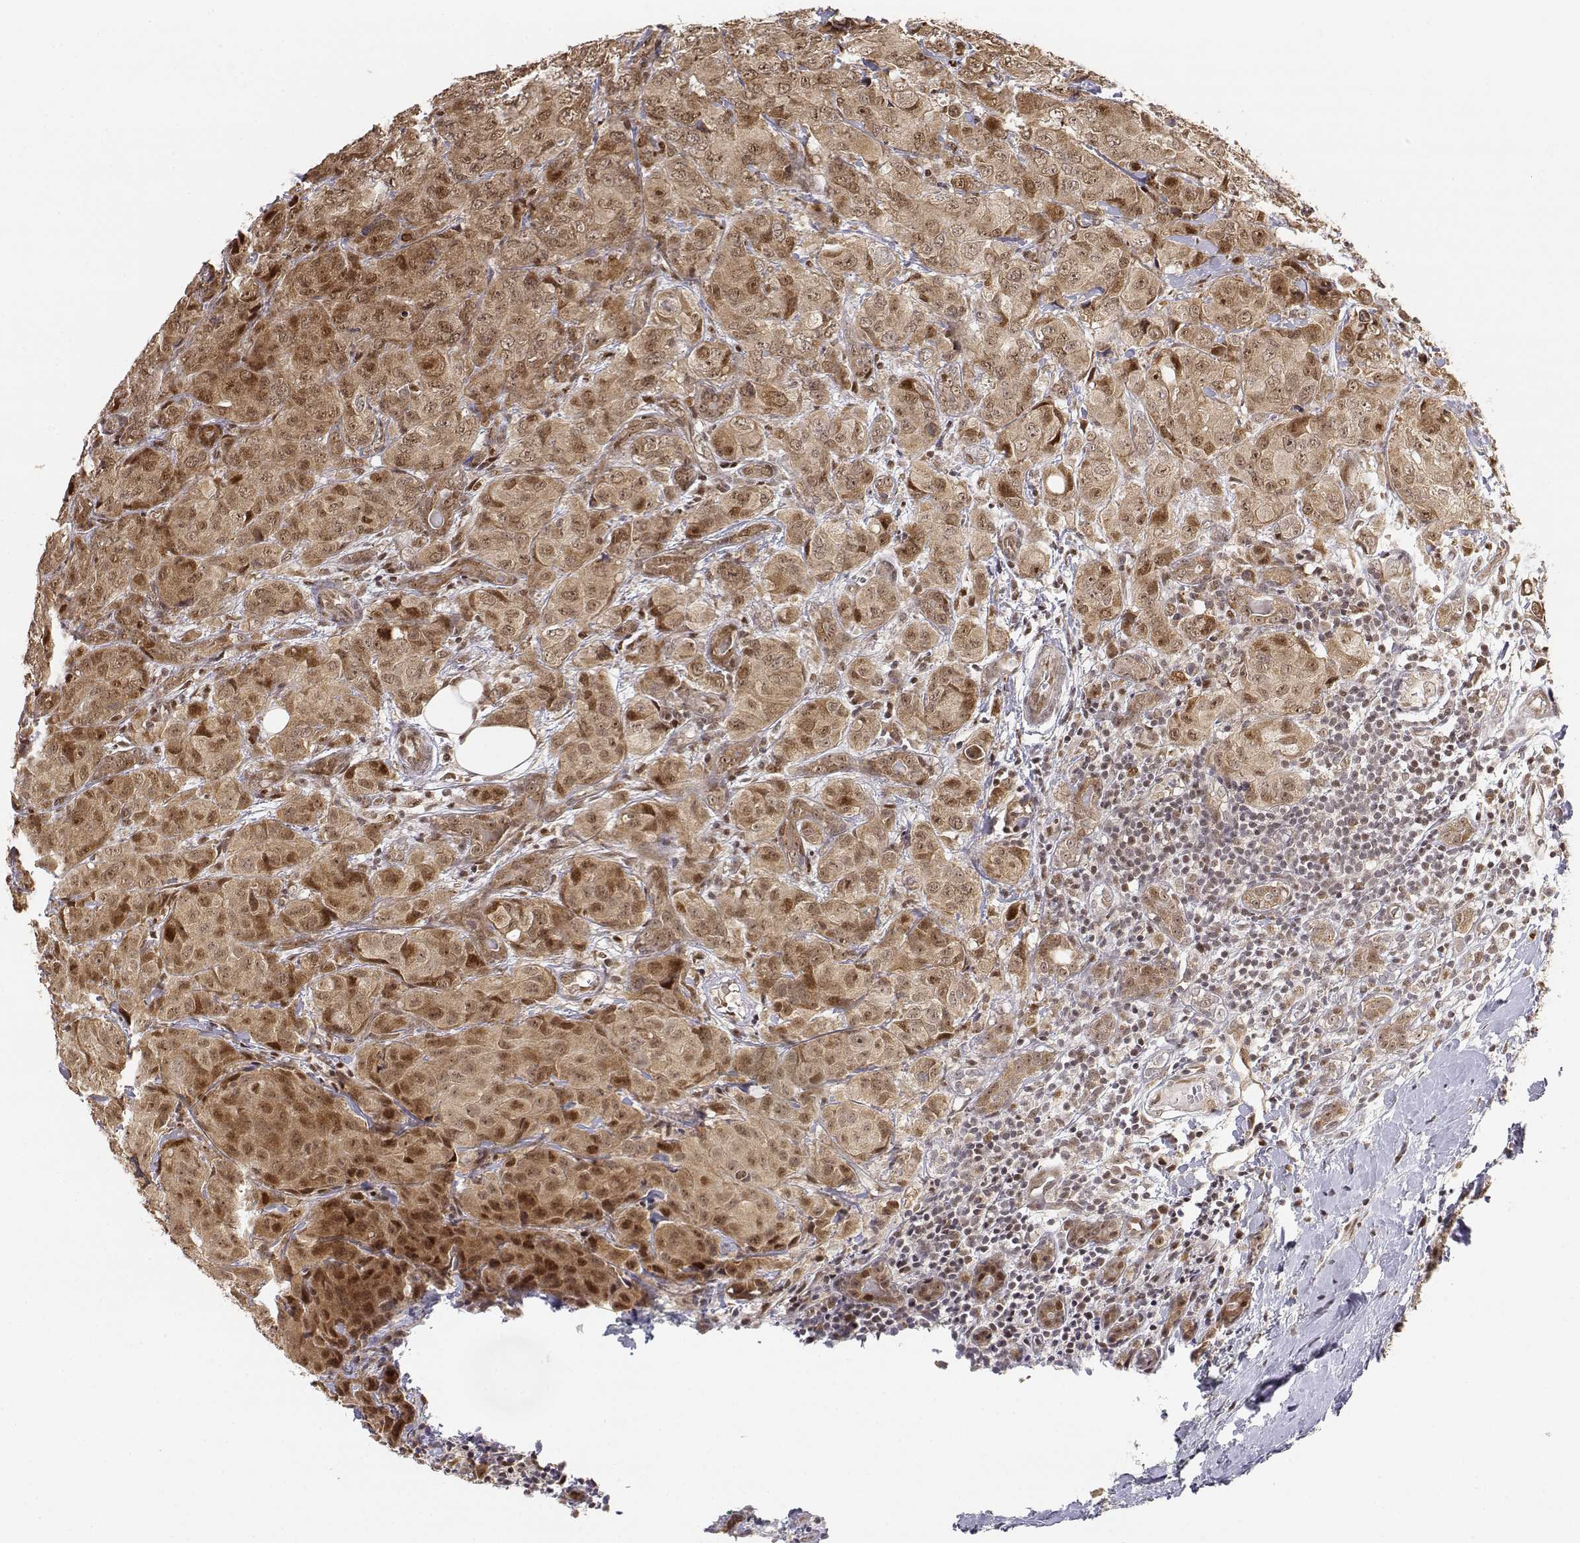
{"staining": {"intensity": "moderate", "quantity": ">75%", "location": "cytoplasmic/membranous,nuclear"}, "tissue": "breast cancer", "cell_type": "Tumor cells", "image_type": "cancer", "snomed": [{"axis": "morphology", "description": "Duct carcinoma"}, {"axis": "topography", "description": "Breast"}], "caption": "Immunohistochemical staining of breast cancer demonstrates medium levels of moderate cytoplasmic/membranous and nuclear protein positivity in approximately >75% of tumor cells.", "gene": "BRCA1", "patient": {"sex": "female", "age": 43}}